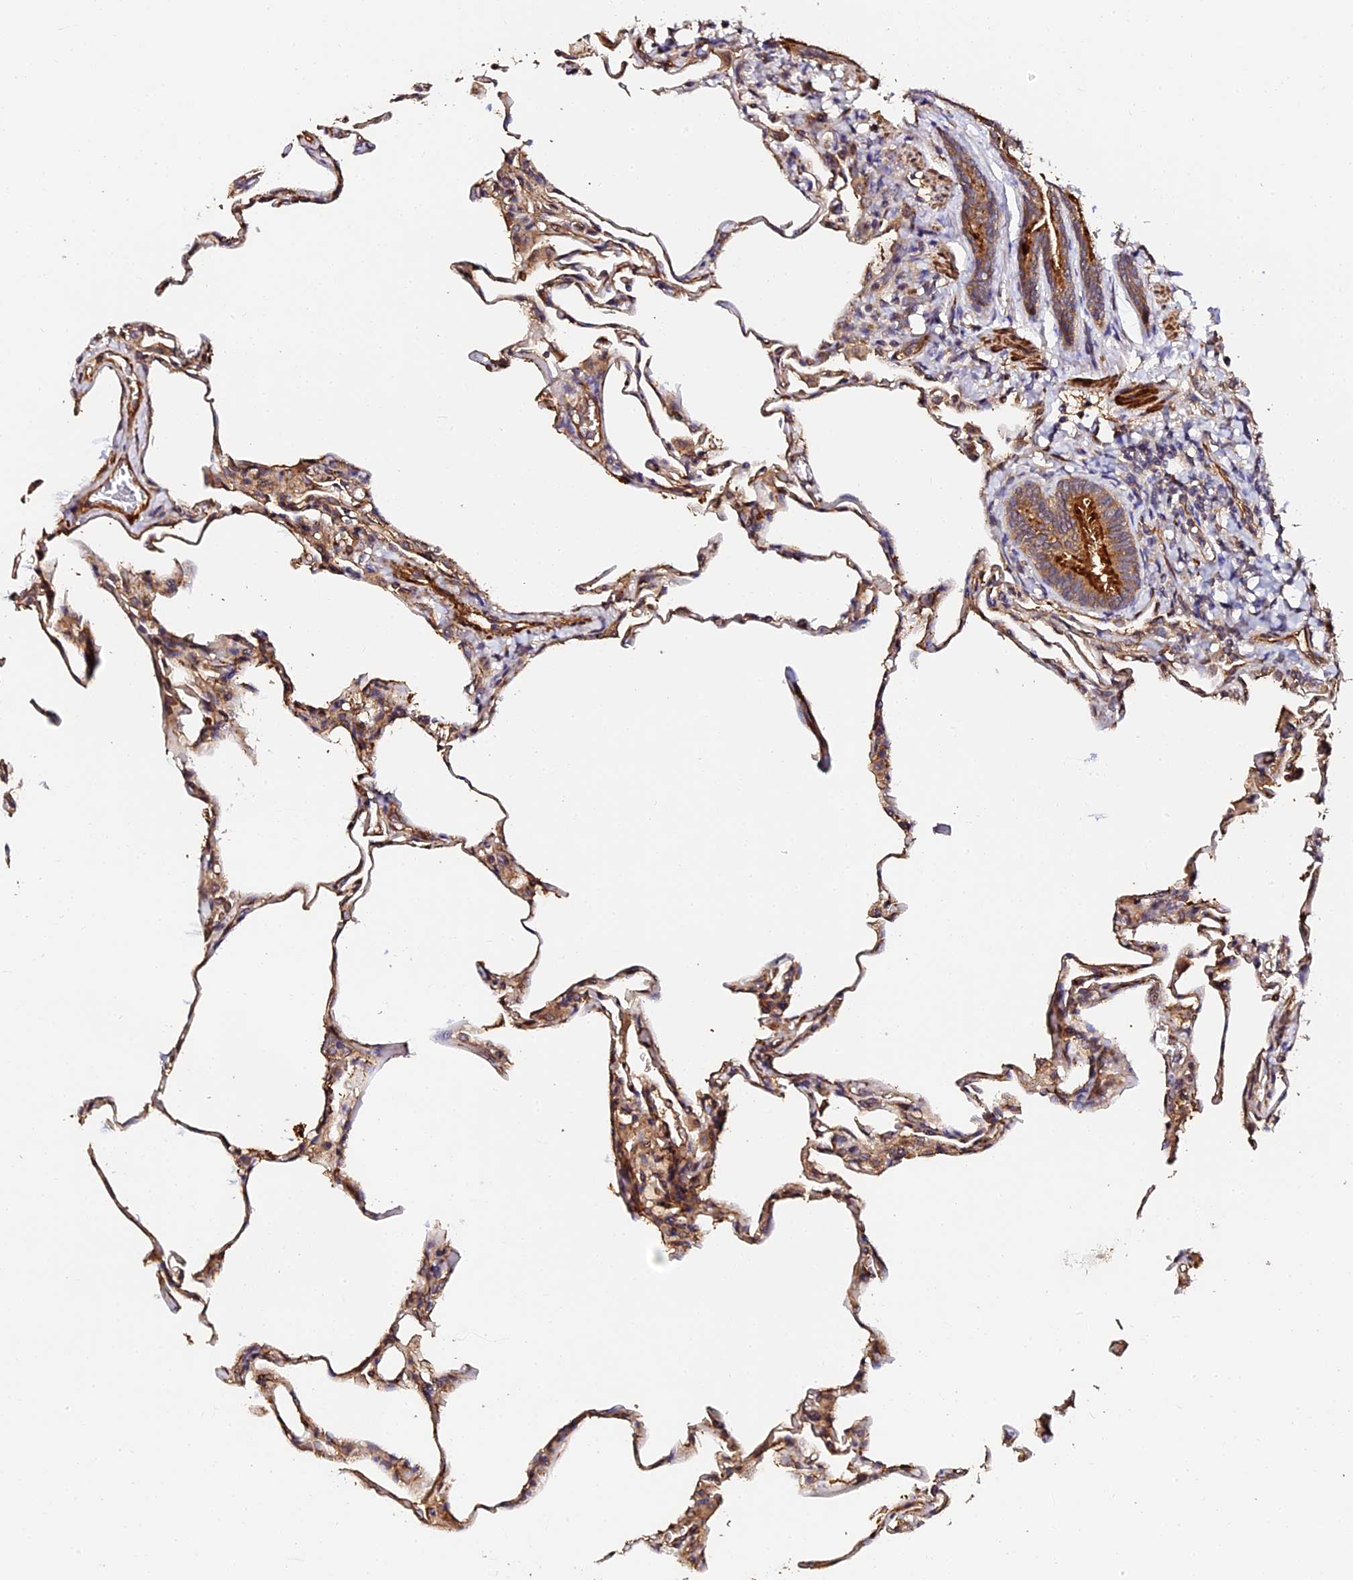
{"staining": {"intensity": "moderate", "quantity": "<25%", "location": "cytoplasmic/membranous"}, "tissue": "lung", "cell_type": "Alveolar cells", "image_type": "normal", "snomed": [{"axis": "morphology", "description": "Normal tissue, NOS"}, {"axis": "topography", "description": "Lung"}], "caption": "The image demonstrates a brown stain indicating the presence of a protein in the cytoplasmic/membranous of alveolar cells in lung. Using DAB (3,3'-diaminobenzidine) (brown) and hematoxylin (blue) stains, captured at high magnification using brightfield microscopy.", "gene": "TDO2", "patient": {"sex": "male", "age": 20}}